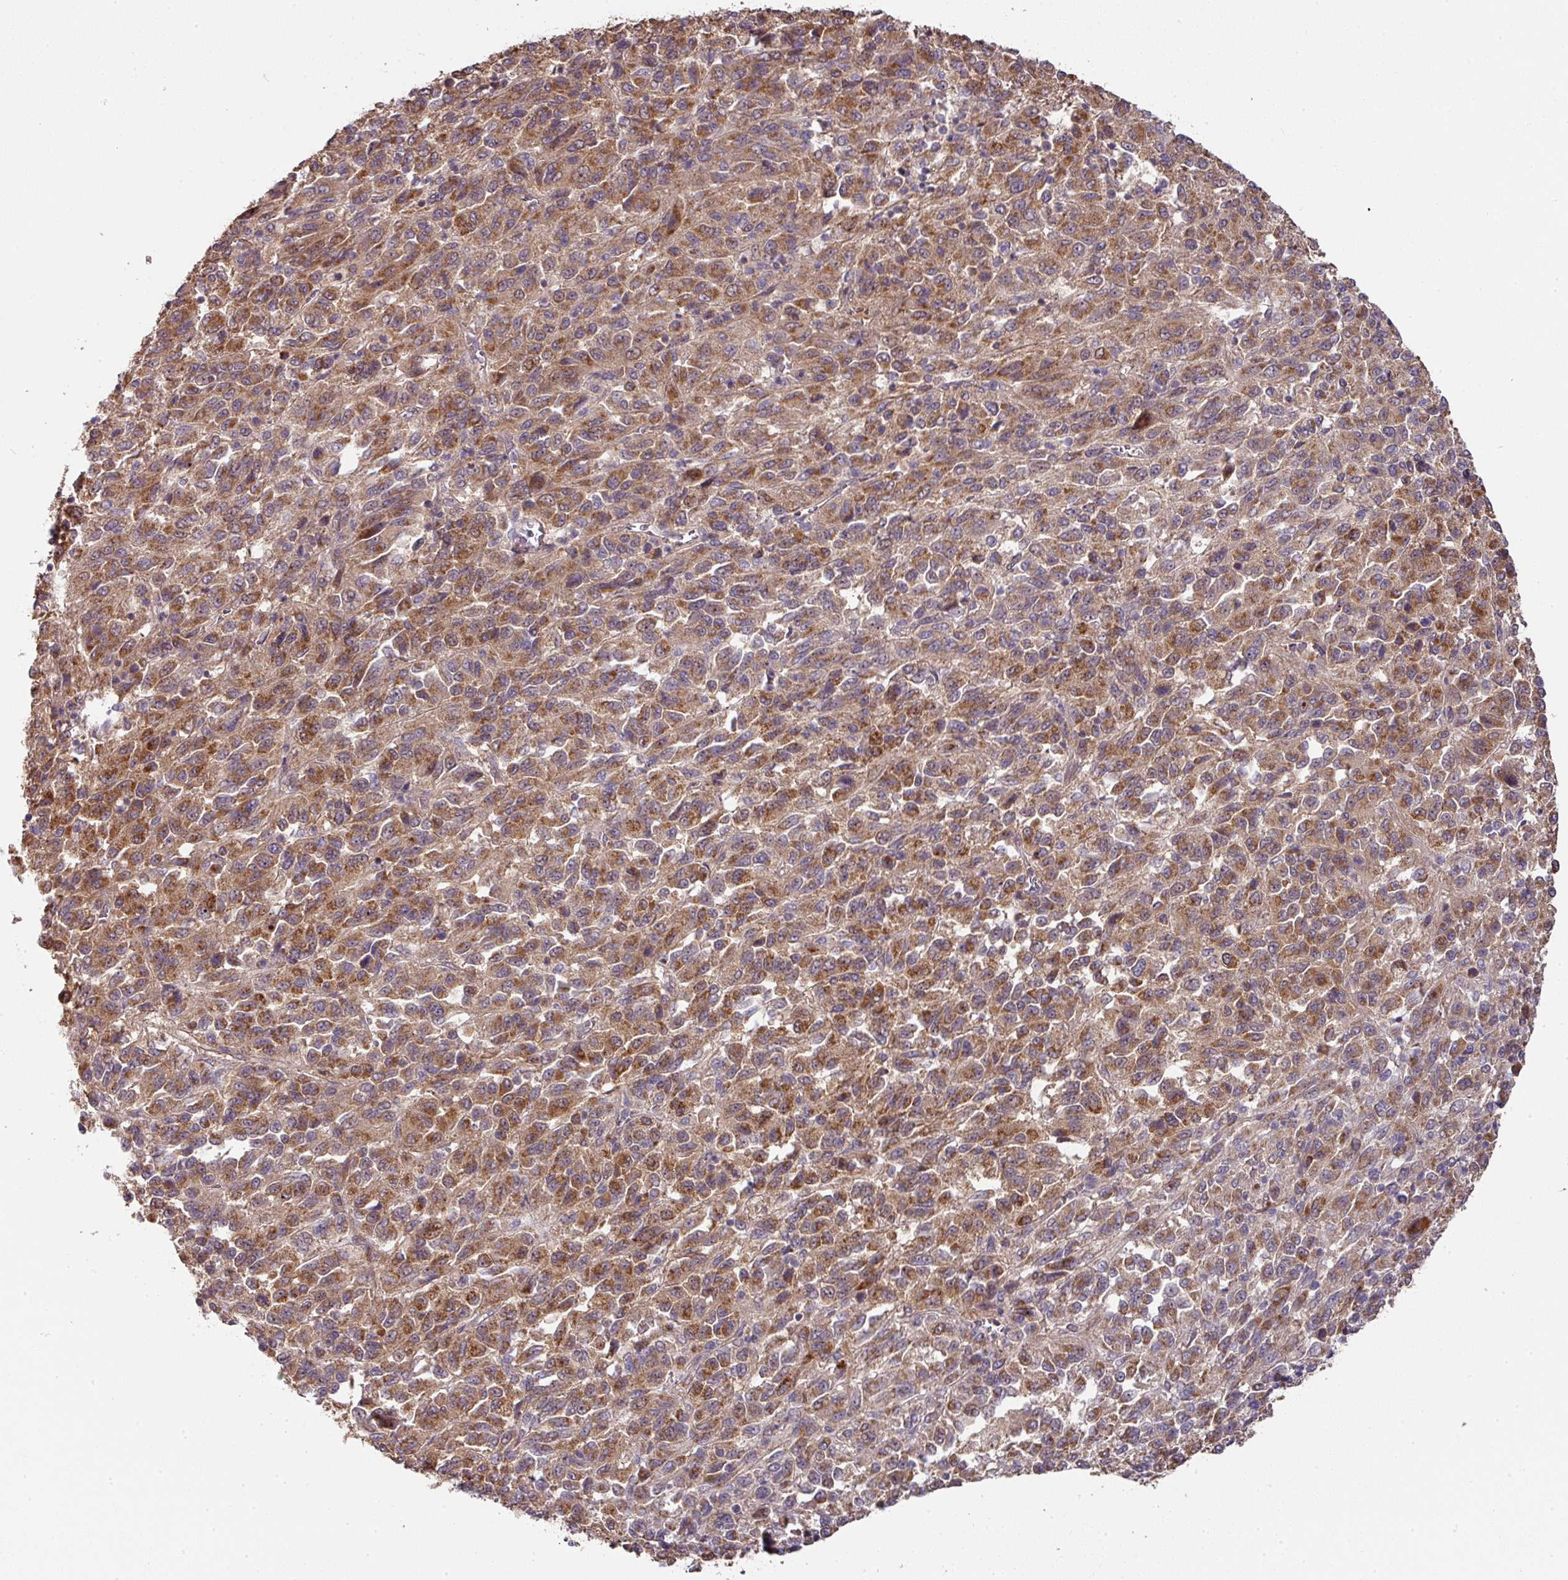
{"staining": {"intensity": "moderate", "quantity": ">75%", "location": "cytoplasmic/membranous"}, "tissue": "melanoma", "cell_type": "Tumor cells", "image_type": "cancer", "snomed": [{"axis": "morphology", "description": "Malignant melanoma, Metastatic site"}, {"axis": "topography", "description": "Lung"}], "caption": "A medium amount of moderate cytoplasmic/membranous positivity is appreciated in approximately >75% of tumor cells in melanoma tissue. The protein is stained brown, and the nuclei are stained in blue (DAB (3,3'-diaminobenzidine) IHC with brightfield microscopy, high magnification).", "gene": "STK35", "patient": {"sex": "male", "age": 64}}